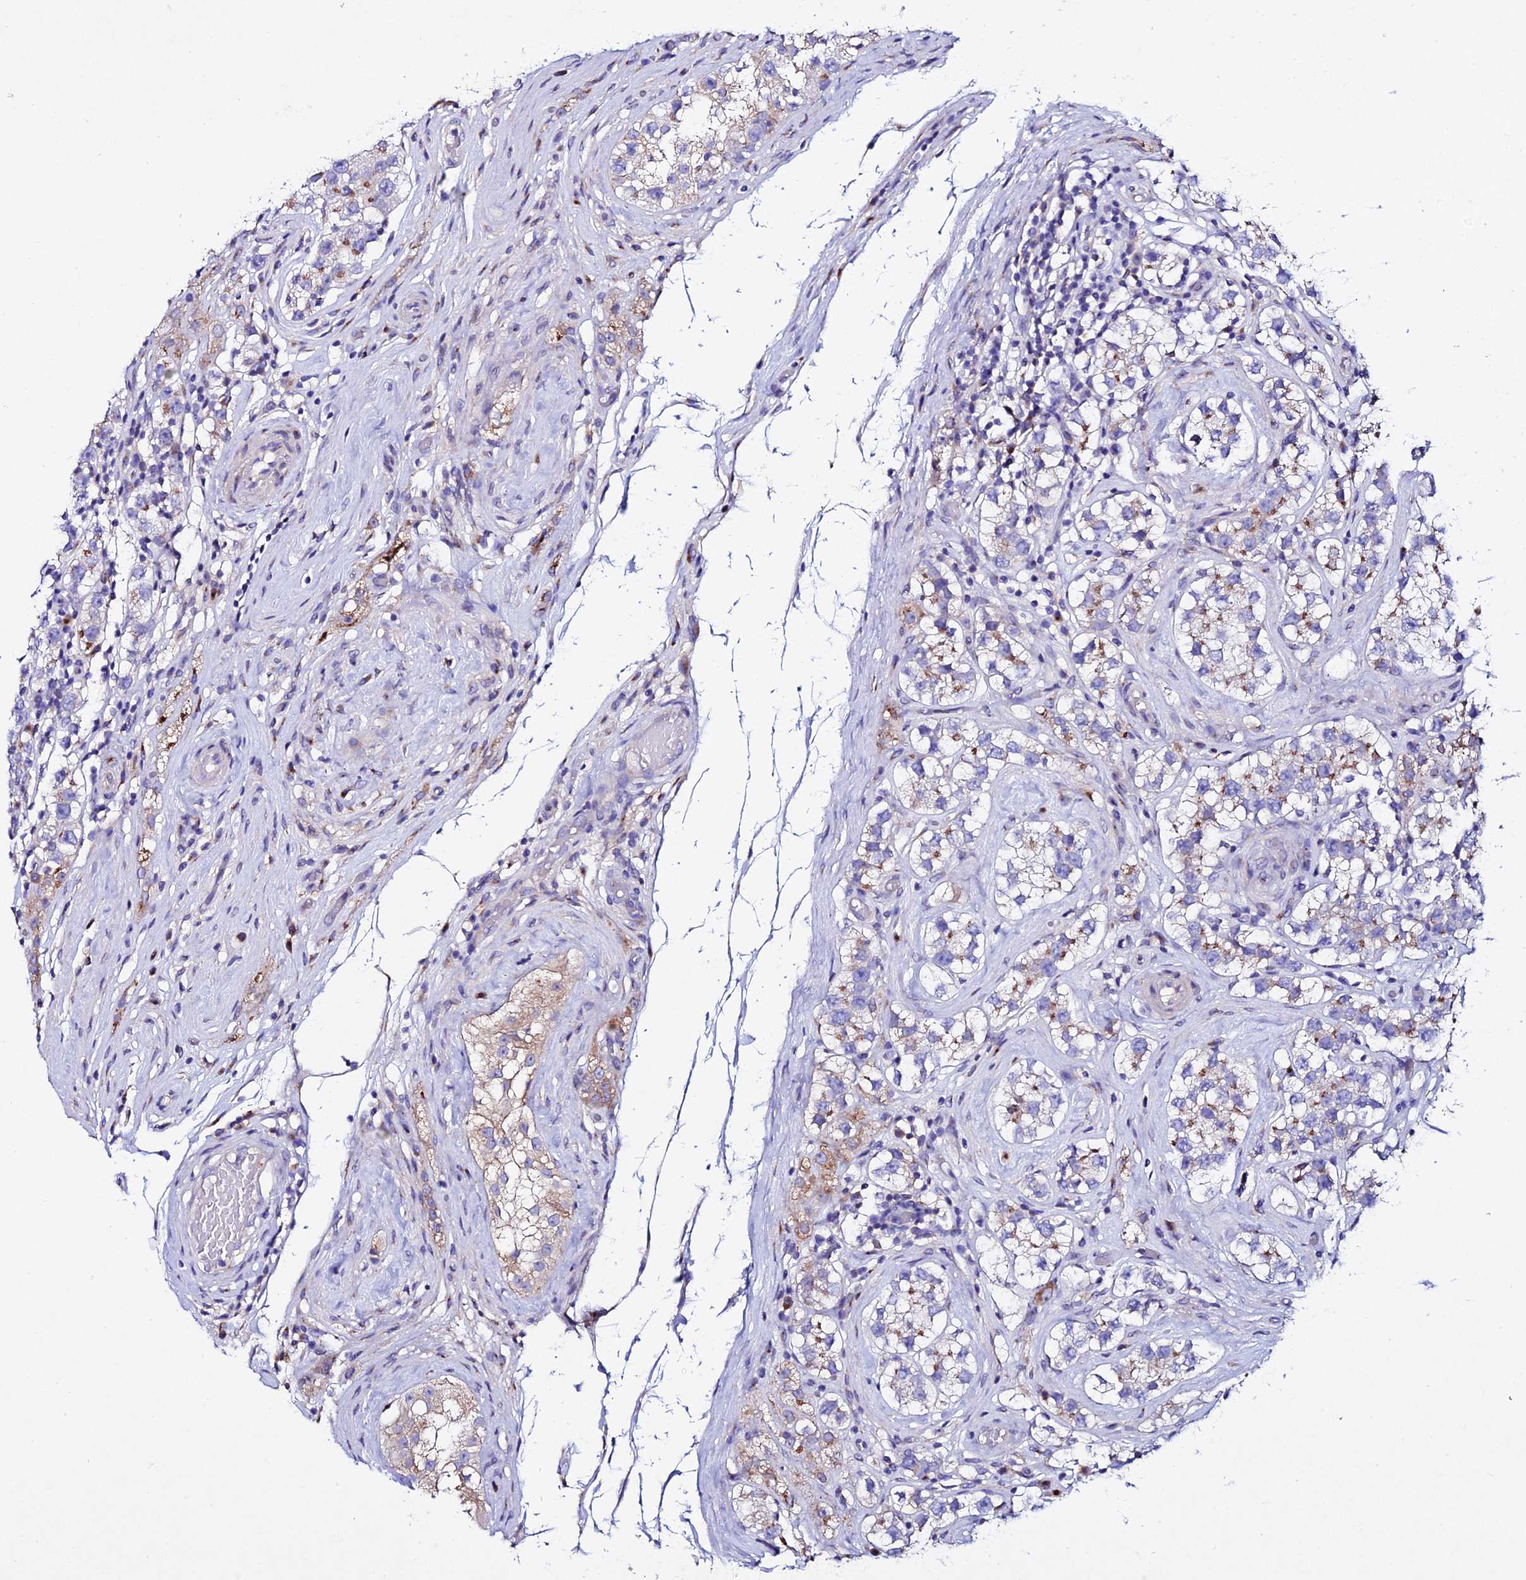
{"staining": {"intensity": "moderate", "quantity": ">75%", "location": "cytoplasmic/membranous"}, "tissue": "testis cancer", "cell_type": "Tumor cells", "image_type": "cancer", "snomed": [{"axis": "morphology", "description": "Seminoma, NOS"}, {"axis": "topography", "description": "Testis"}], "caption": "Immunohistochemistry image of neoplastic tissue: seminoma (testis) stained using immunohistochemistry reveals medium levels of moderate protein expression localized specifically in the cytoplasmic/membranous of tumor cells, appearing as a cytoplasmic/membranous brown color.", "gene": "OR51Q1", "patient": {"sex": "male", "age": 34}}